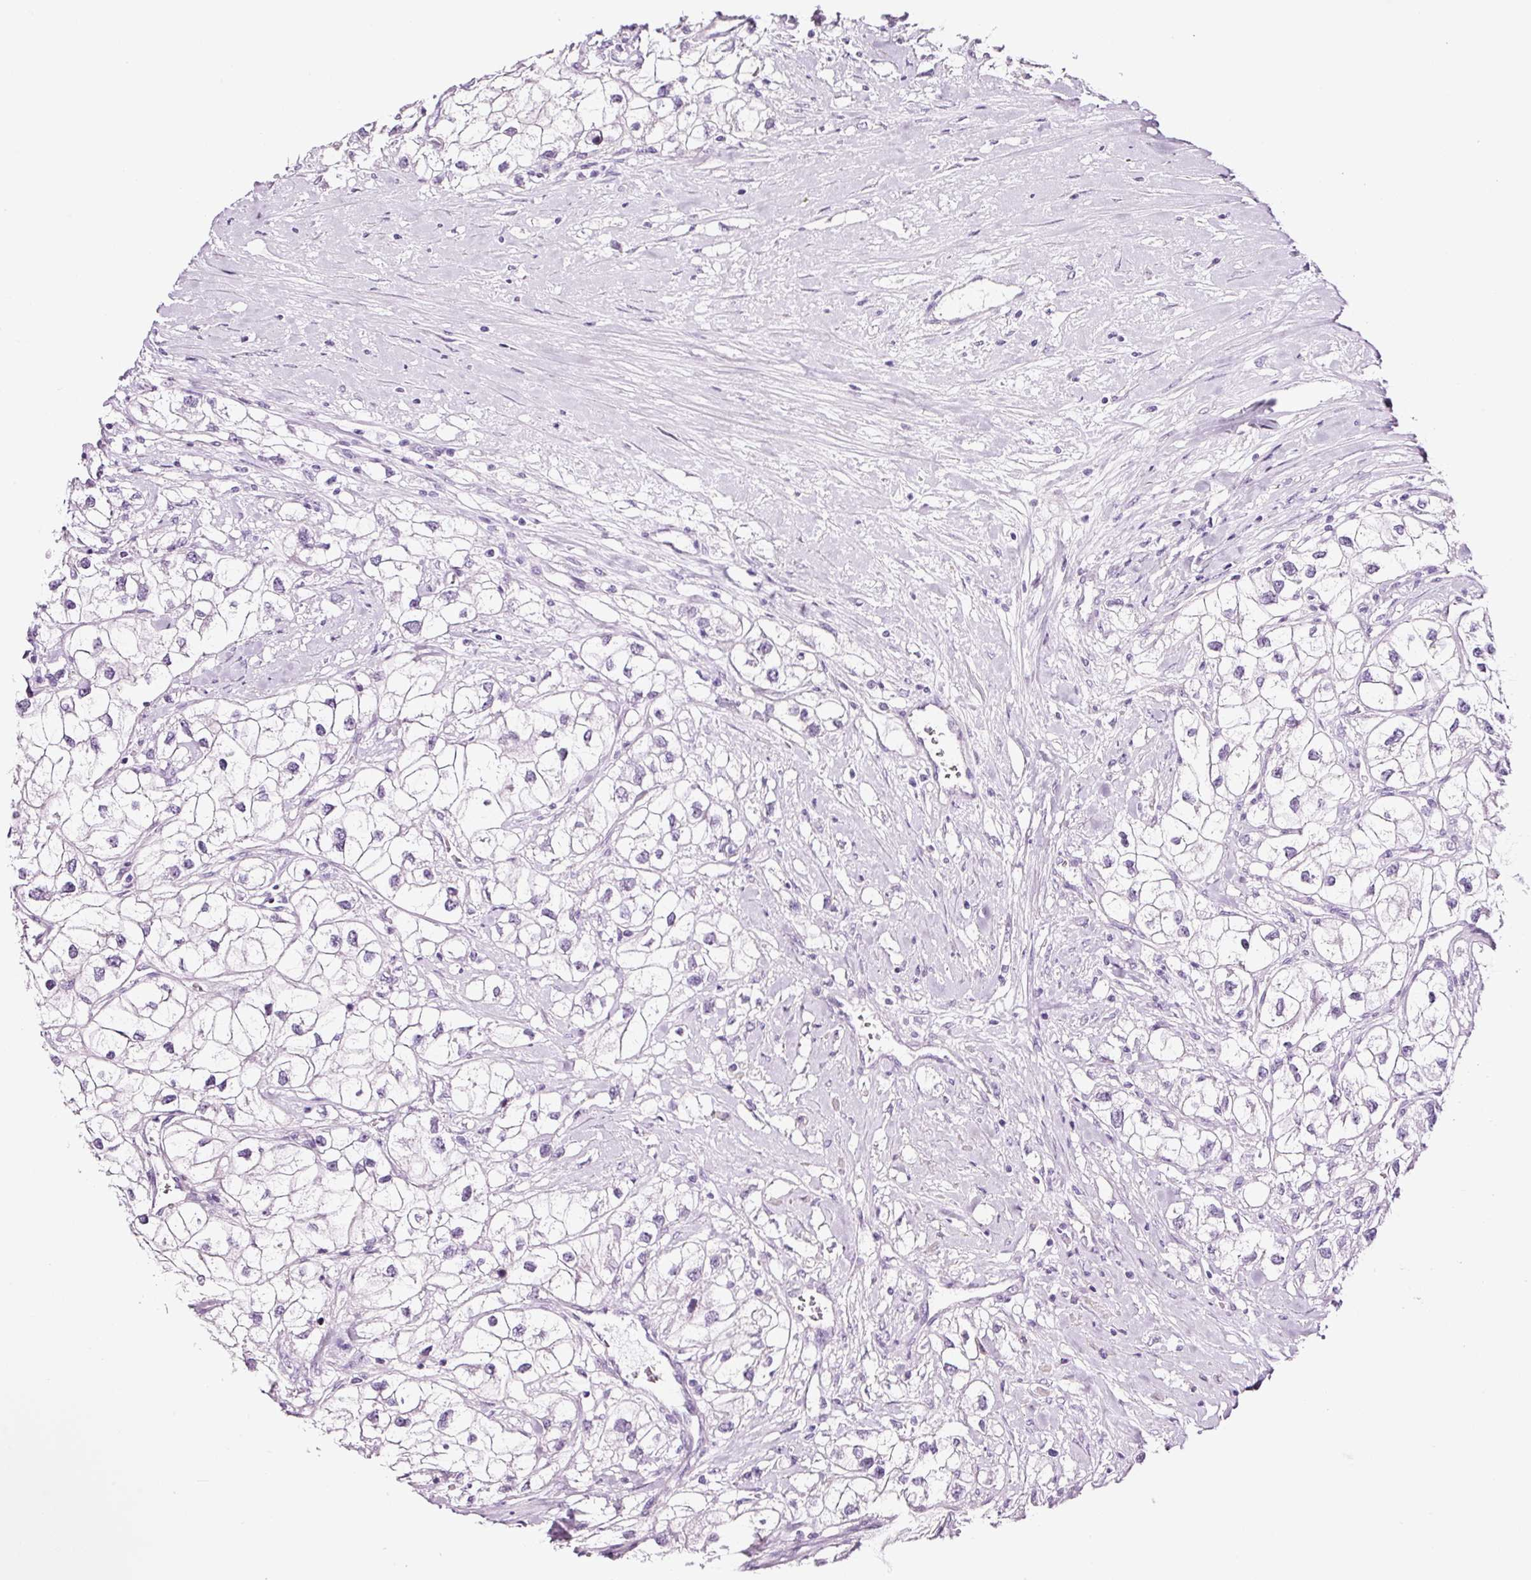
{"staining": {"intensity": "negative", "quantity": "none", "location": "none"}, "tissue": "renal cancer", "cell_type": "Tumor cells", "image_type": "cancer", "snomed": [{"axis": "morphology", "description": "Adenocarcinoma, NOS"}, {"axis": "topography", "description": "Kidney"}], "caption": "The image reveals no staining of tumor cells in adenocarcinoma (renal). (Brightfield microscopy of DAB IHC at high magnification).", "gene": "RTF2", "patient": {"sex": "male", "age": 59}}